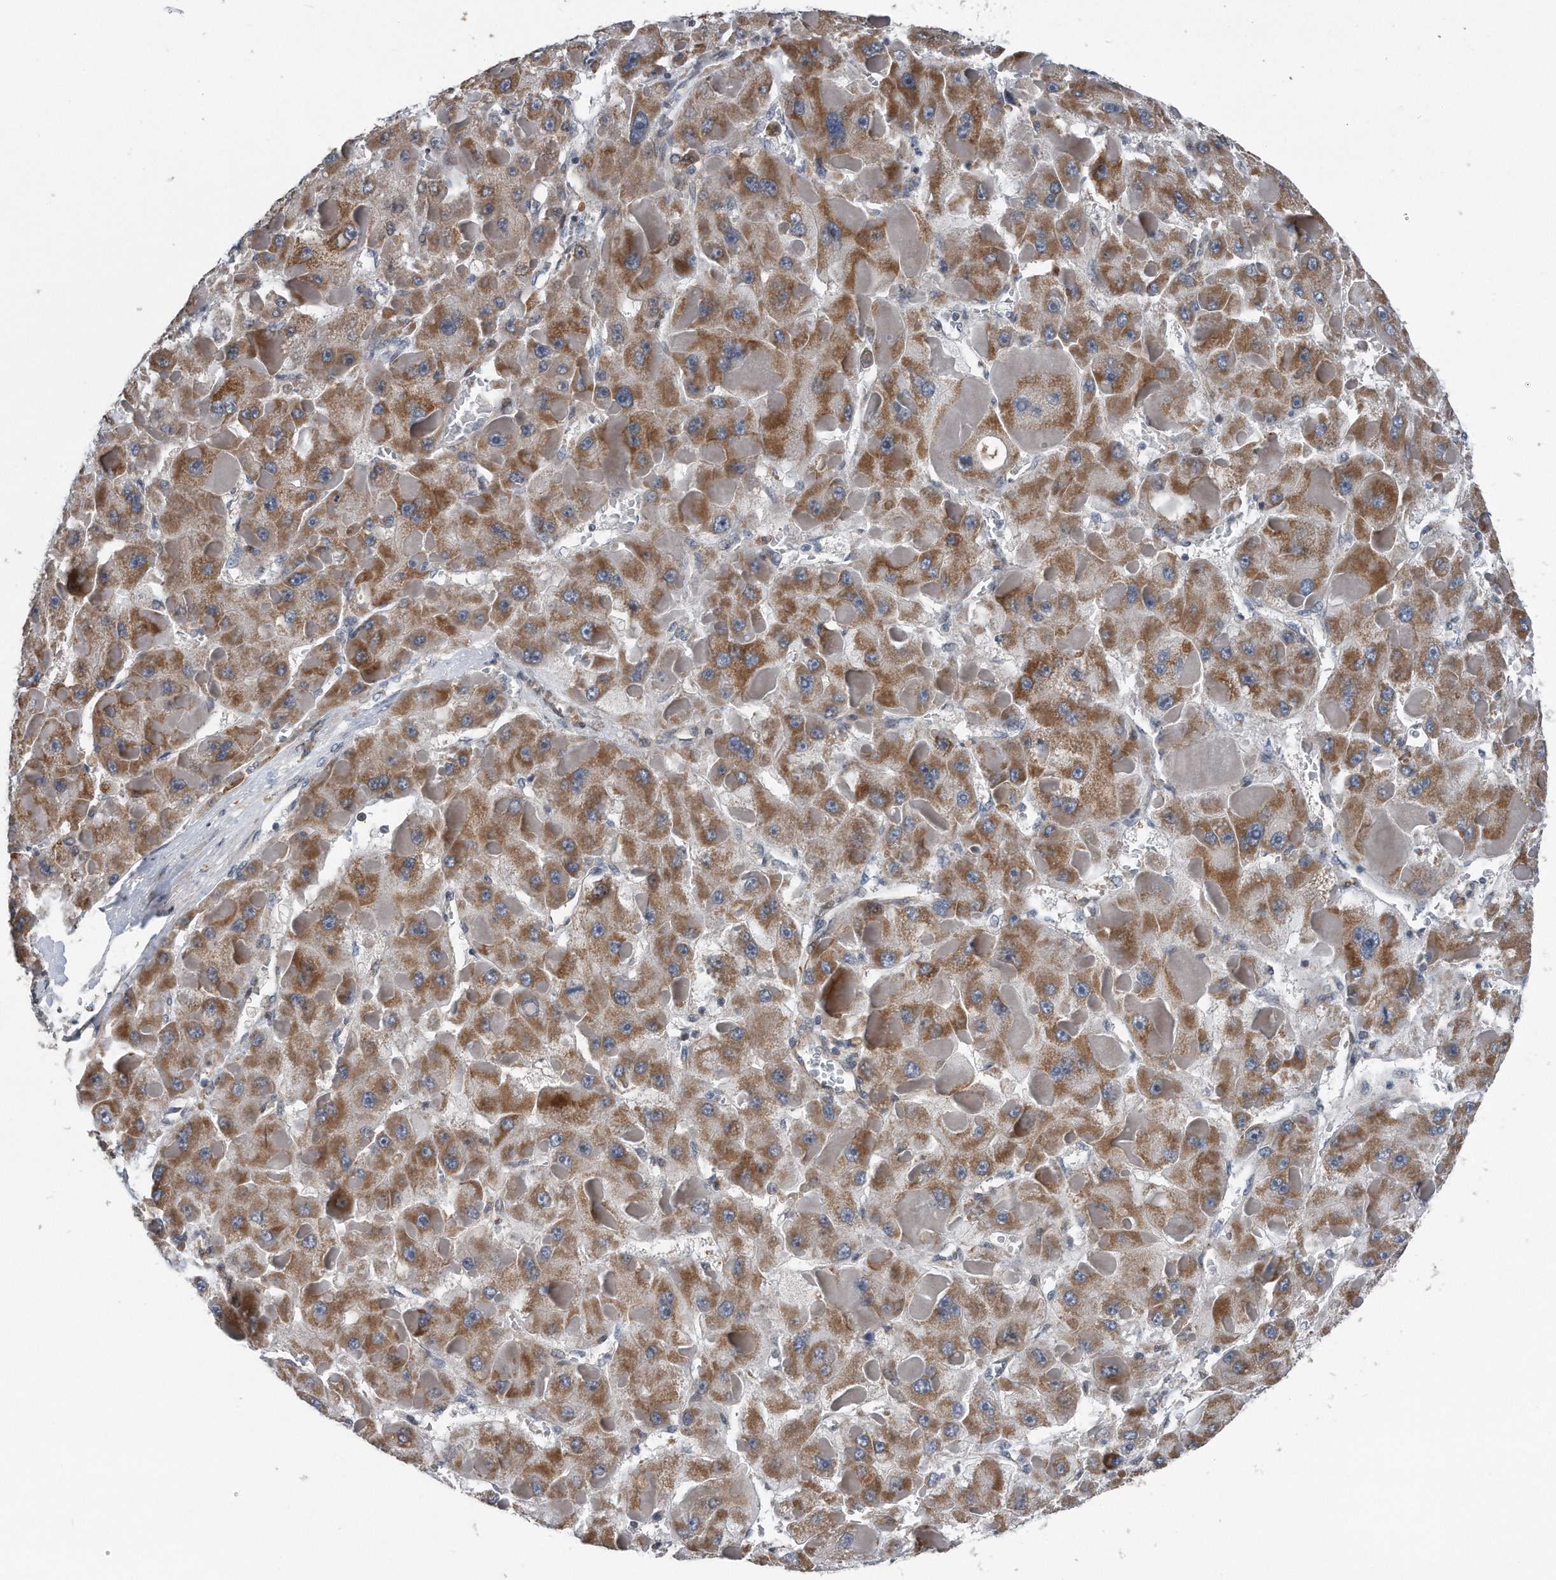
{"staining": {"intensity": "moderate", "quantity": ">75%", "location": "cytoplasmic/membranous"}, "tissue": "liver cancer", "cell_type": "Tumor cells", "image_type": "cancer", "snomed": [{"axis": "morphology", "description": "Carcinoma, Hepatocellular, NOS"}, {"axis": "topography", "description": "Liver"}], "caption": "Protein staining reveals moderate cytoplasmic/membranous staining in about >75% of tumor cells in liver cancer. Using DAB (brown) and hematoxylin (blue) stains, captured at high magnification using brightfield microscopy.", "gene": "DST", "patient": {"sex": "female", "age": 73}}